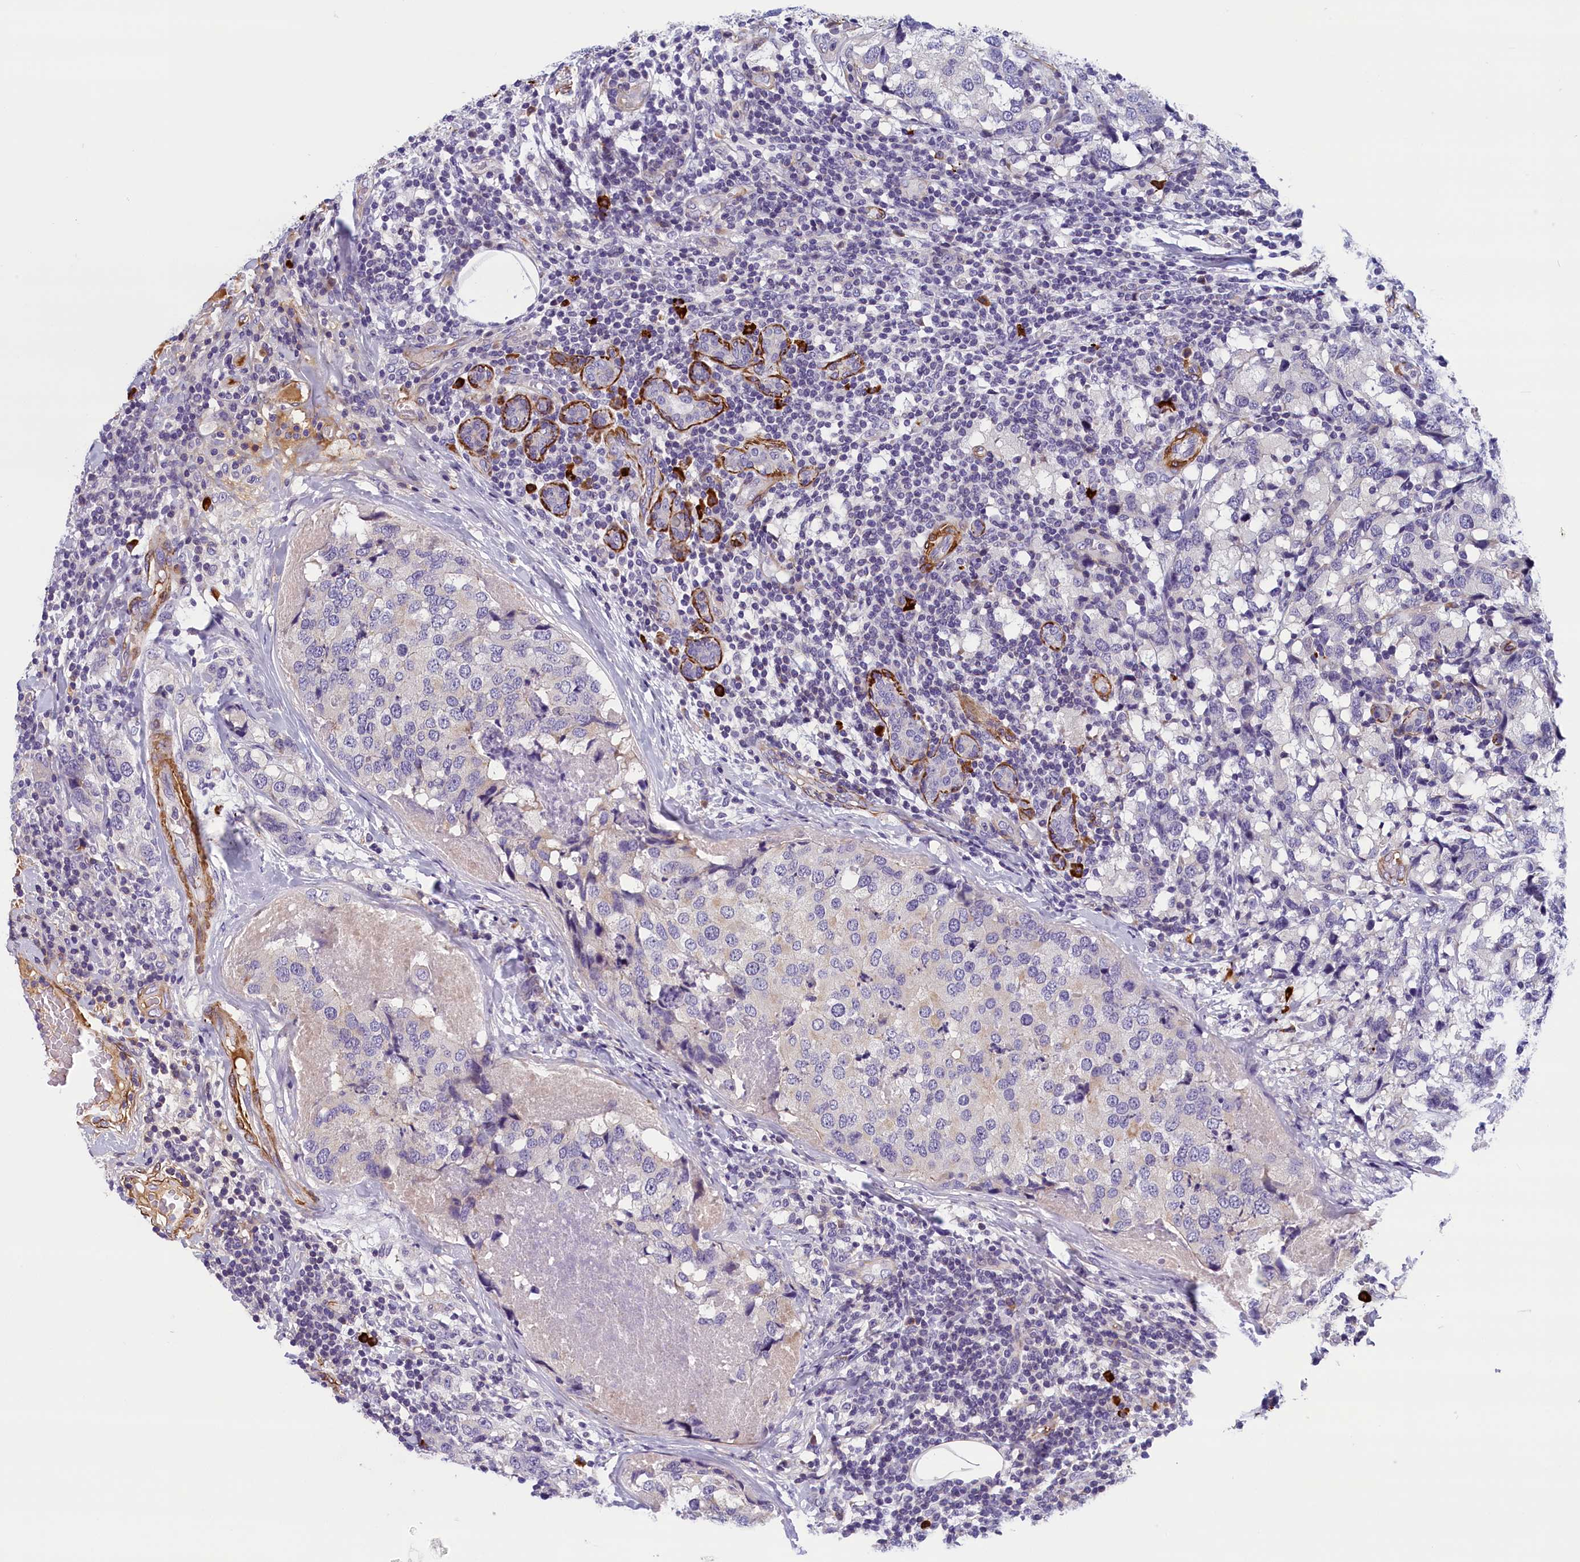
{"staining": {"intensity": "negative", "quantity": "none", "location": "none"}, "tissue": "breast cancer", "cell_type": "Tumor cells", "image_type": "cancer", "snomed": [{"axis": "morphology", "description": "Lobular carcinoma"}, {"axis": "topography", "description": "Breast"}], "caption": "A high-resolution histopathology image shows immunohistochemistry staining of breast lobular carcinoma, which exhibits no significant positivity in tumor cells. Nuclei are stained in blue.", "gene": "BCL2L13", "patient": {"sex": "female", "age": 59}}